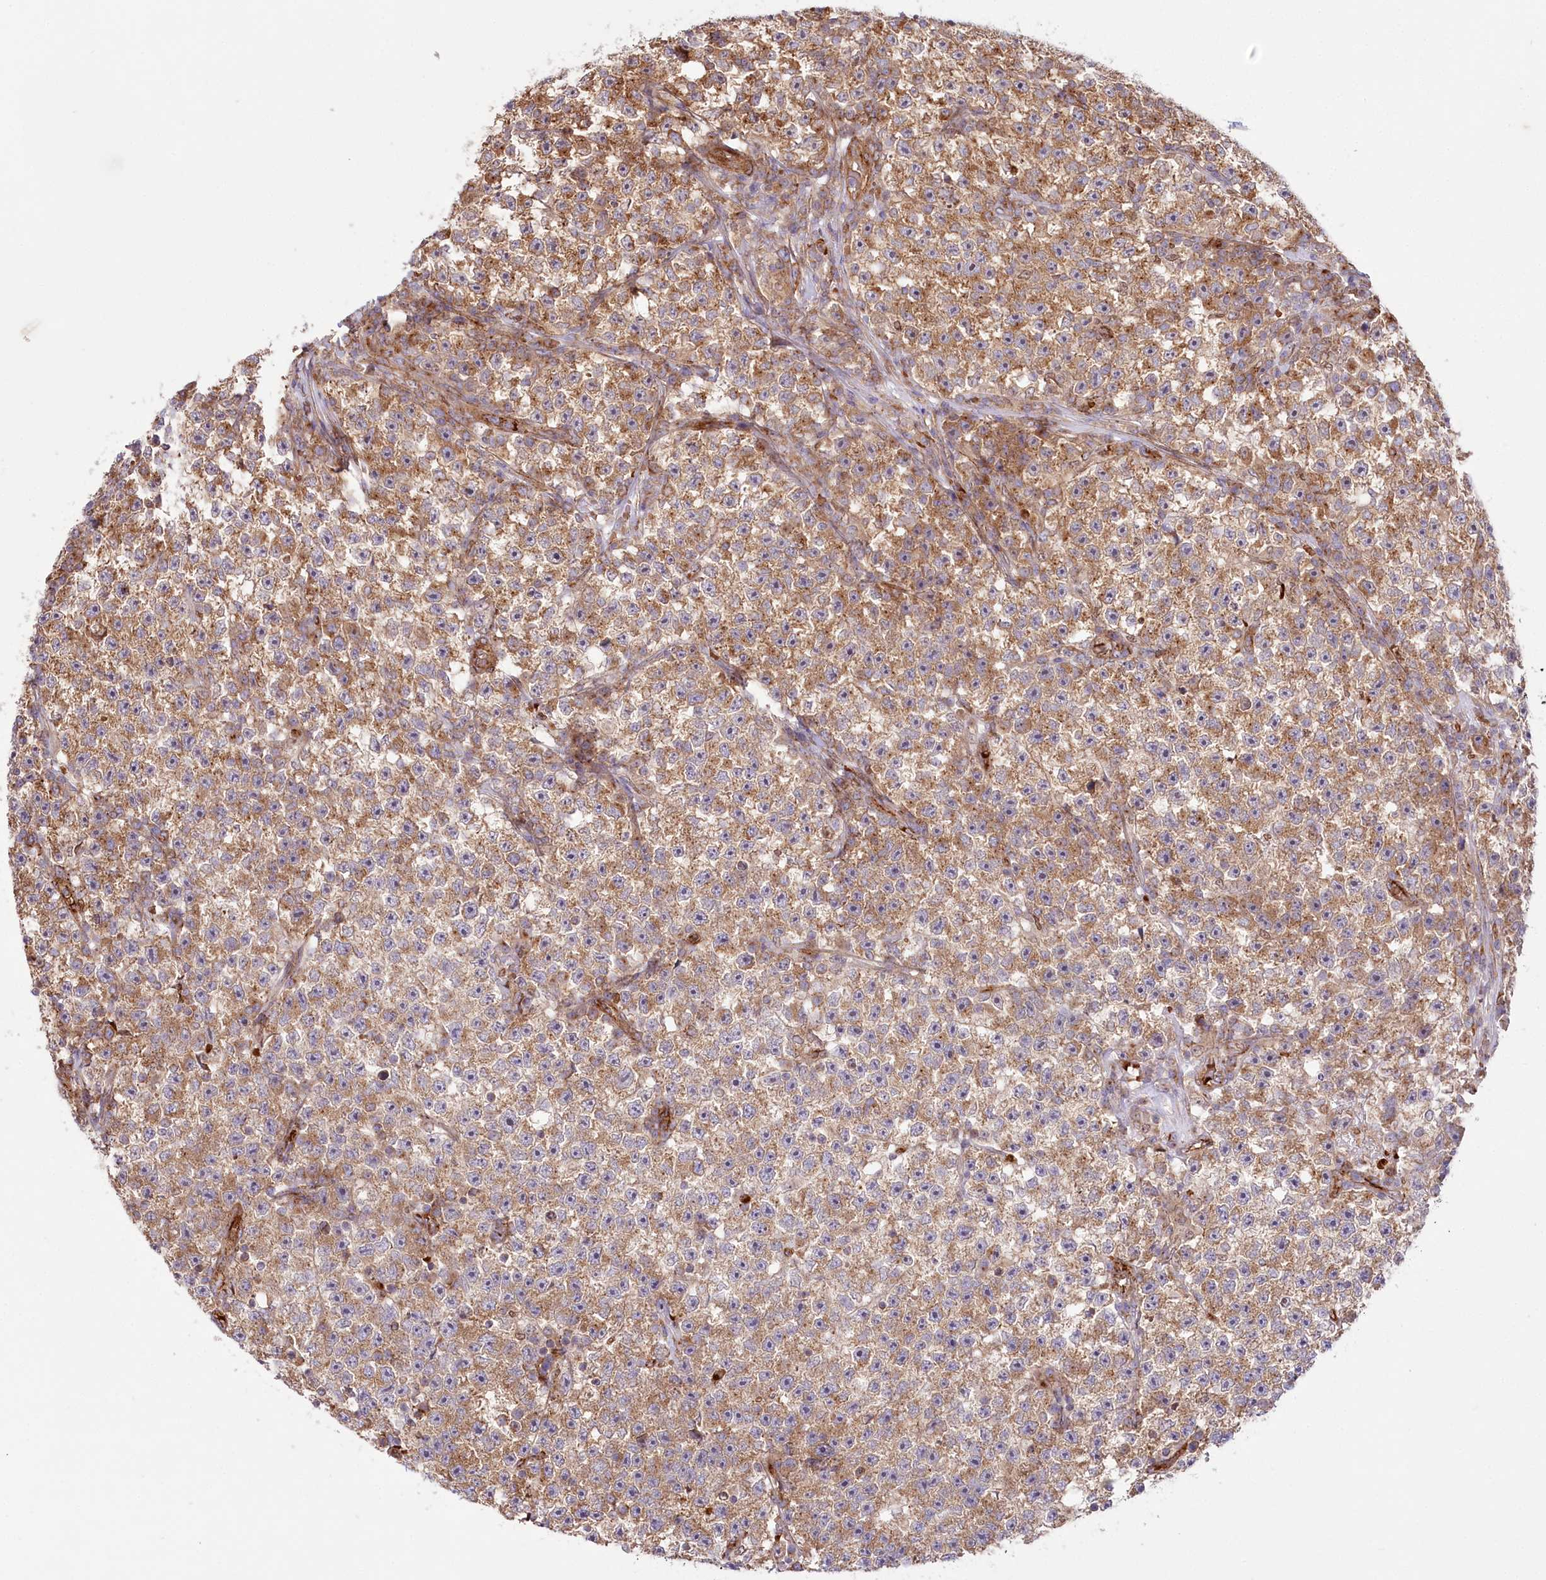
{"staining": {"intensity": "moderate", "quantity": ">75%", "location": "cytoplasmic/membranous"}, "tissue": "testis cancer", "cell_type": "Tumor cells", "image_type": "cancer", "snomed": [{"axis": "morphology", "description": "Seminoma, NOS"}, {"axis": "topography", "description": "Testis"}], "caption": "Tumor cells exhibit medium levels of moderate cytoplasmic/membranous positivity in approximately >75% of cells in seminoma (testis).", "gene": "COMMD3", "patient": {"sex": "male", "age": 22}}